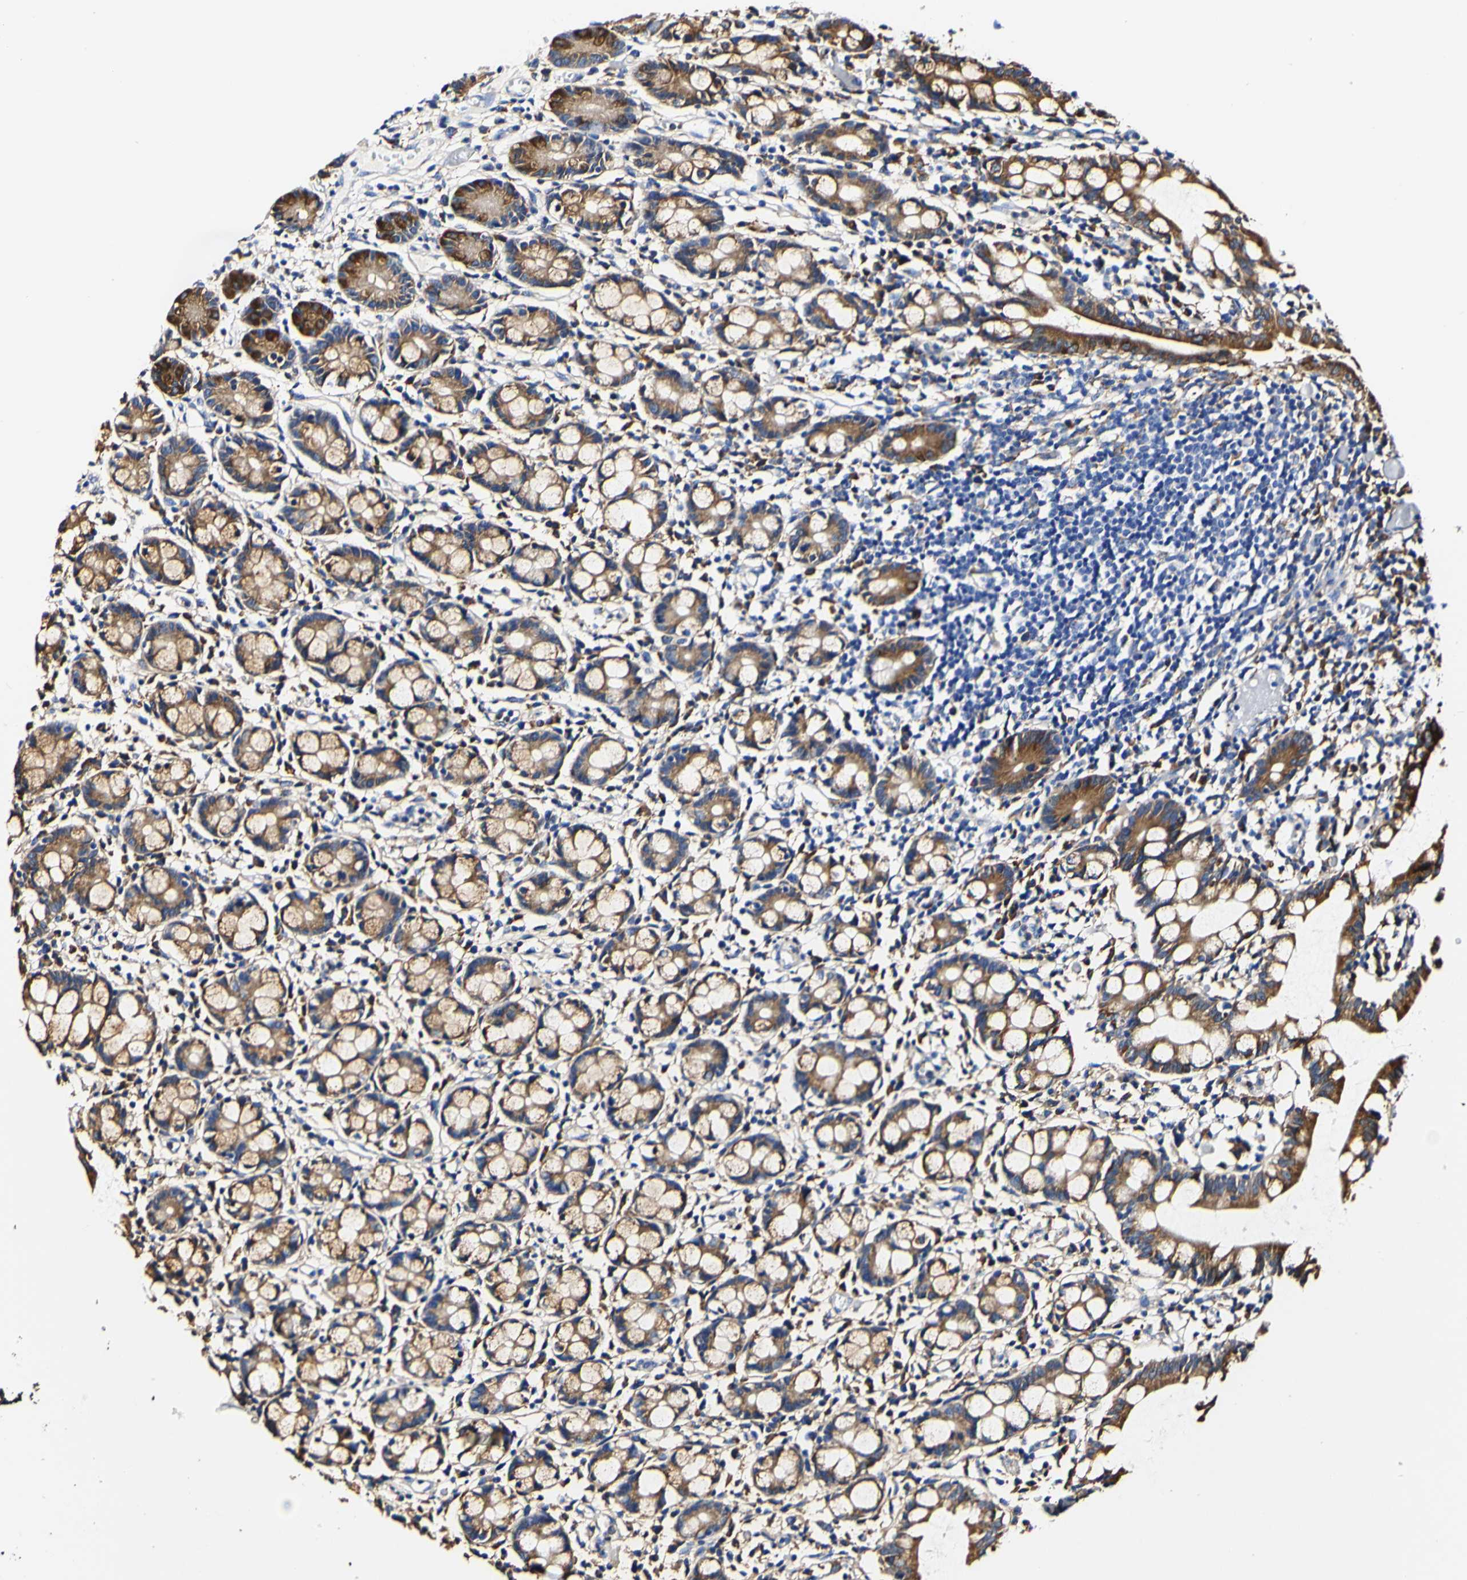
{"staining": {"intensity": "strong", "quantity": "25%-75%", "location": "cytoplasmic/membranous"}, "tissue": "small intestine", "cell_type": "Glandular cells", "image_type": "normal", "snomed": [{"axis": "morphology", "description": "Normal tissue, NOS"}, {"axis": "morphology", "description": "Cystadenocarcinoma, serous, Metastatic site"}, {"axis": "topography", "description": "Small intestine"}], "caption": "The image demonstrates immunohistochemical staining of normal small intestine. There is strong cytoplasmic/membranous staining is identified in approximately 25%-75% of glandular cells. Immunohistochemistry (ihc) stains the protein of interest in brown and the nuclei are stained blue.", "gene": "P4HB", "patient": {"sex": "female", "age": 61}}